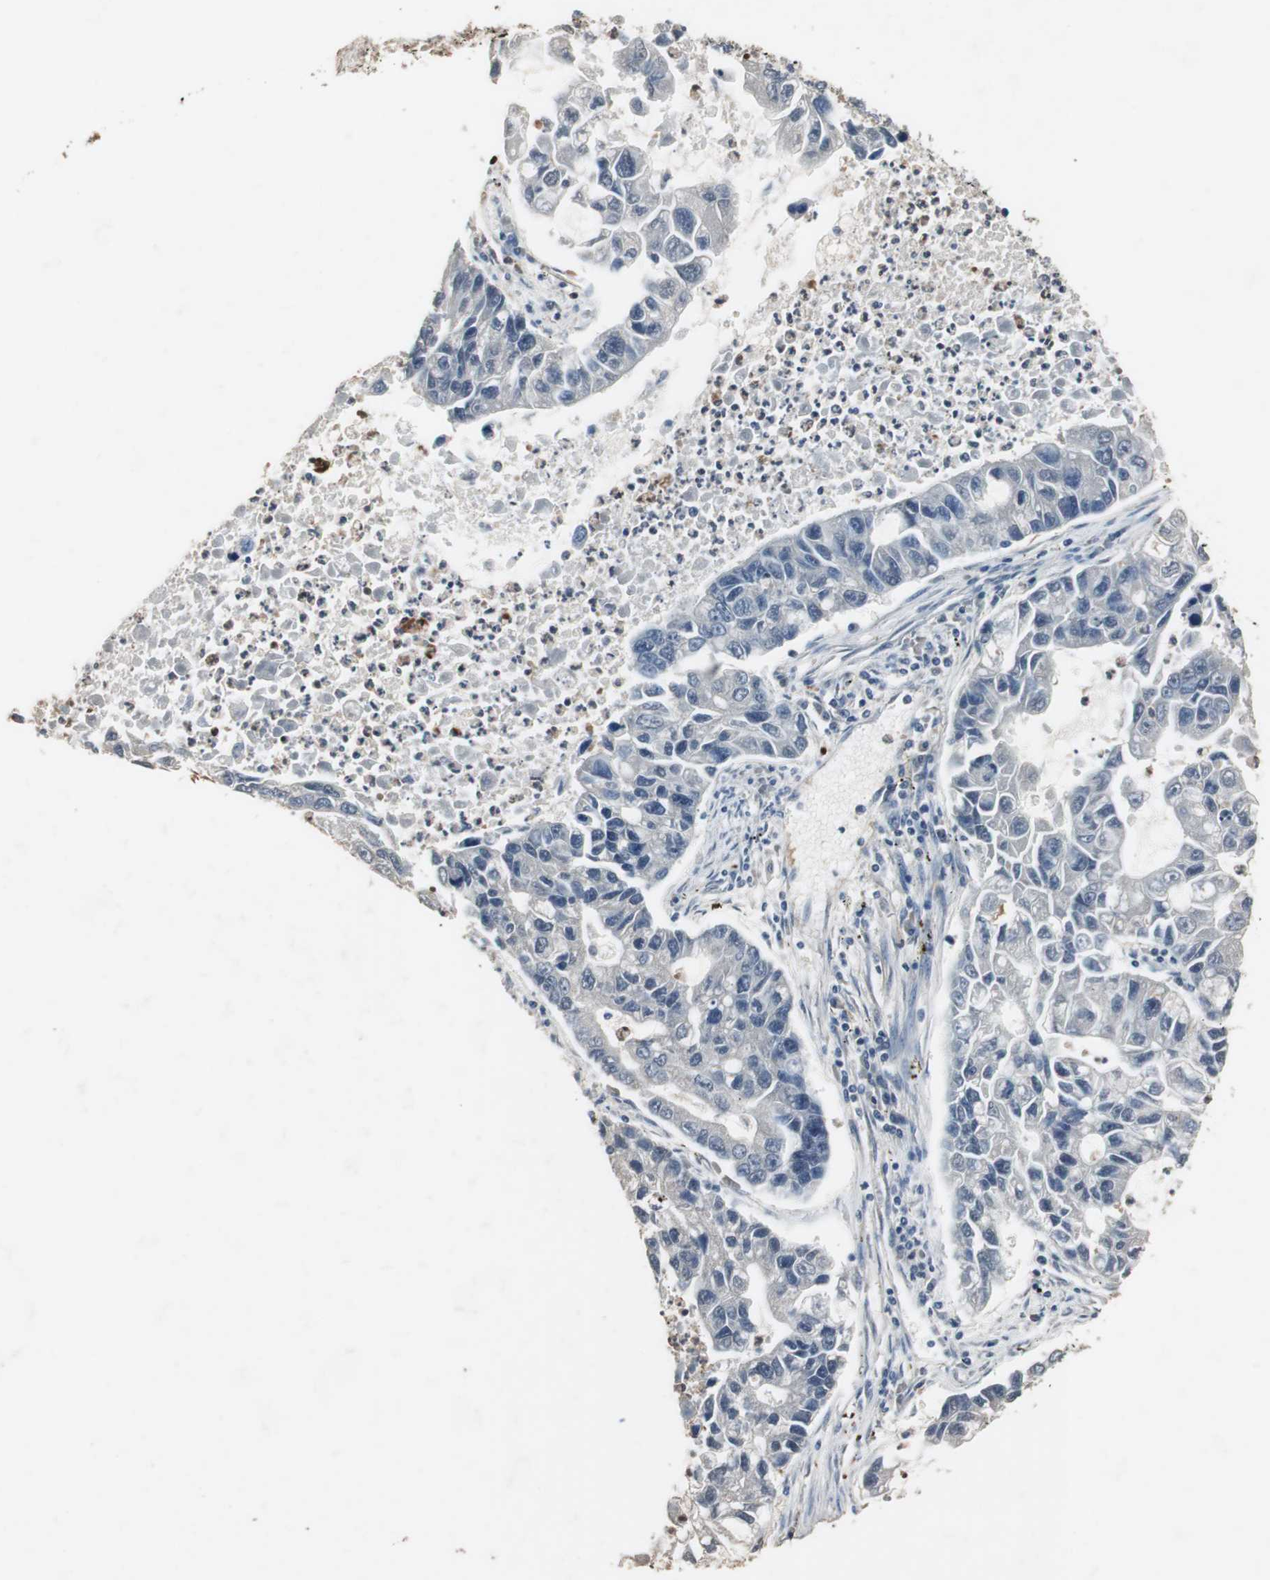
{"staining": {"intensity": "negative", "quantity": "none", "location": "none"}, "tissue": "lung cancer", "cell_type": "Tumor cells", "image_type": "cancer", "snomed": [{"axis": "morphology", "description": "Adenocarcinoma, NOS"}, {"axis": "topography", "description": "Lung"}], "caption": "A photomicrograph of human lung adenocarcinoma is negative for staining in tumor cells. Brightfield microscopy of immunohistochemistry (IHC) stained with DAB (3,3'-diaminobenzidine) (brown) and hematoxylin (blue), captured at high magnification.", "gene": "ADNP2", "patient": {"sex": "female", "age": 51}}